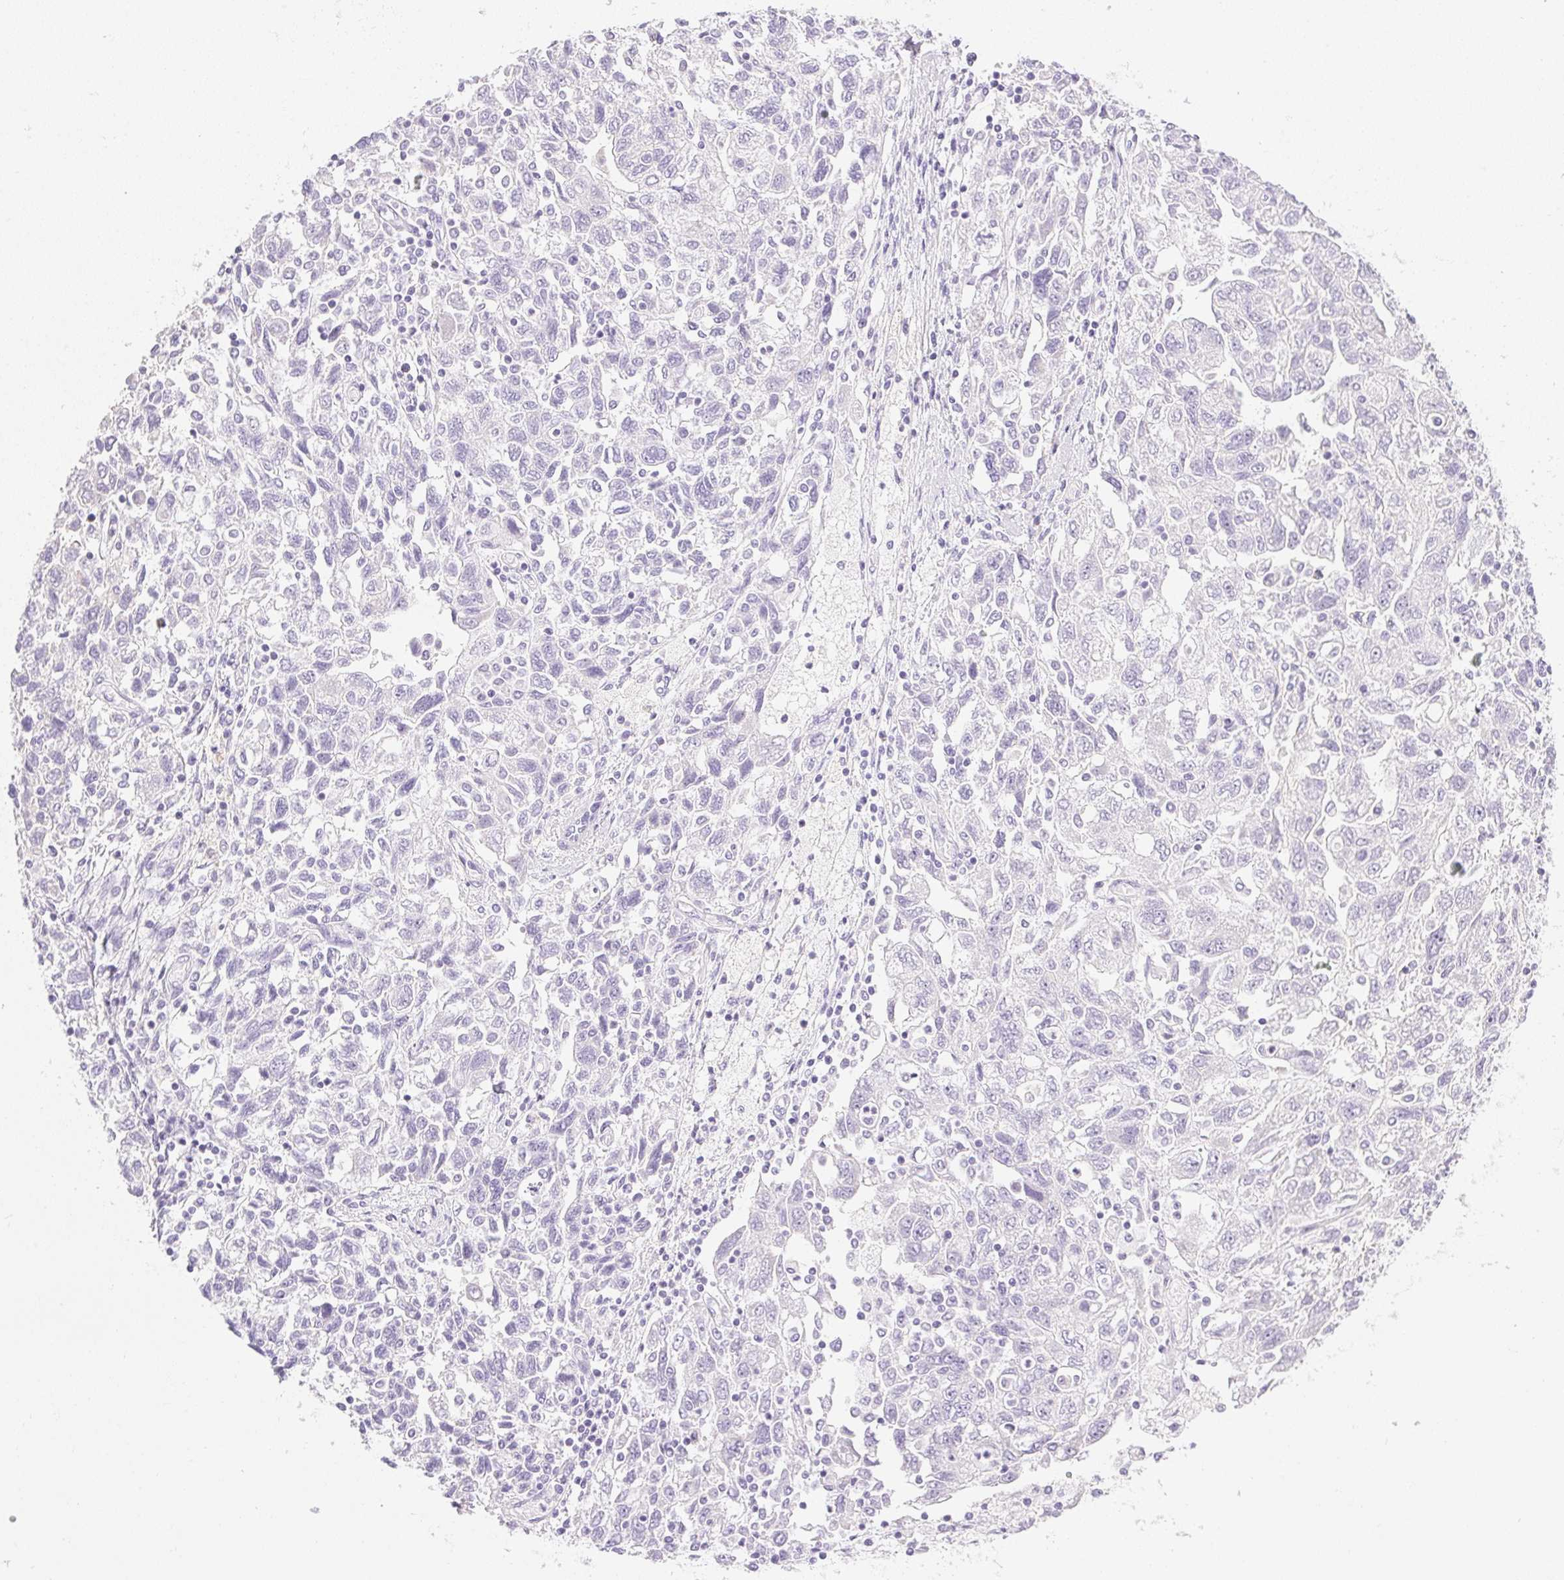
{"staining": {"intensity": "negative", "quantity": "none", "location": "none"}, "tissue": "ovarian cancer", "cell_type": "Tumor cells", "image_type": "cancer", "snomed": [{"axis": "morphology", "description": "Carcinoma, NOS"}, {"axis": "morphology", "description": "Cystadenocarcinoma, serous, NOS"}, {"axis": "topography", "description": "Ovary"}], "caption": "DAB immunohistochemical staining of human ovarian serous cystadenocarcinoma reveals no significant positivity in tumor cells. Nuclei are stained in blue.", "gene": "CTRL", "patient": {"sex": "female", "age": 69}}